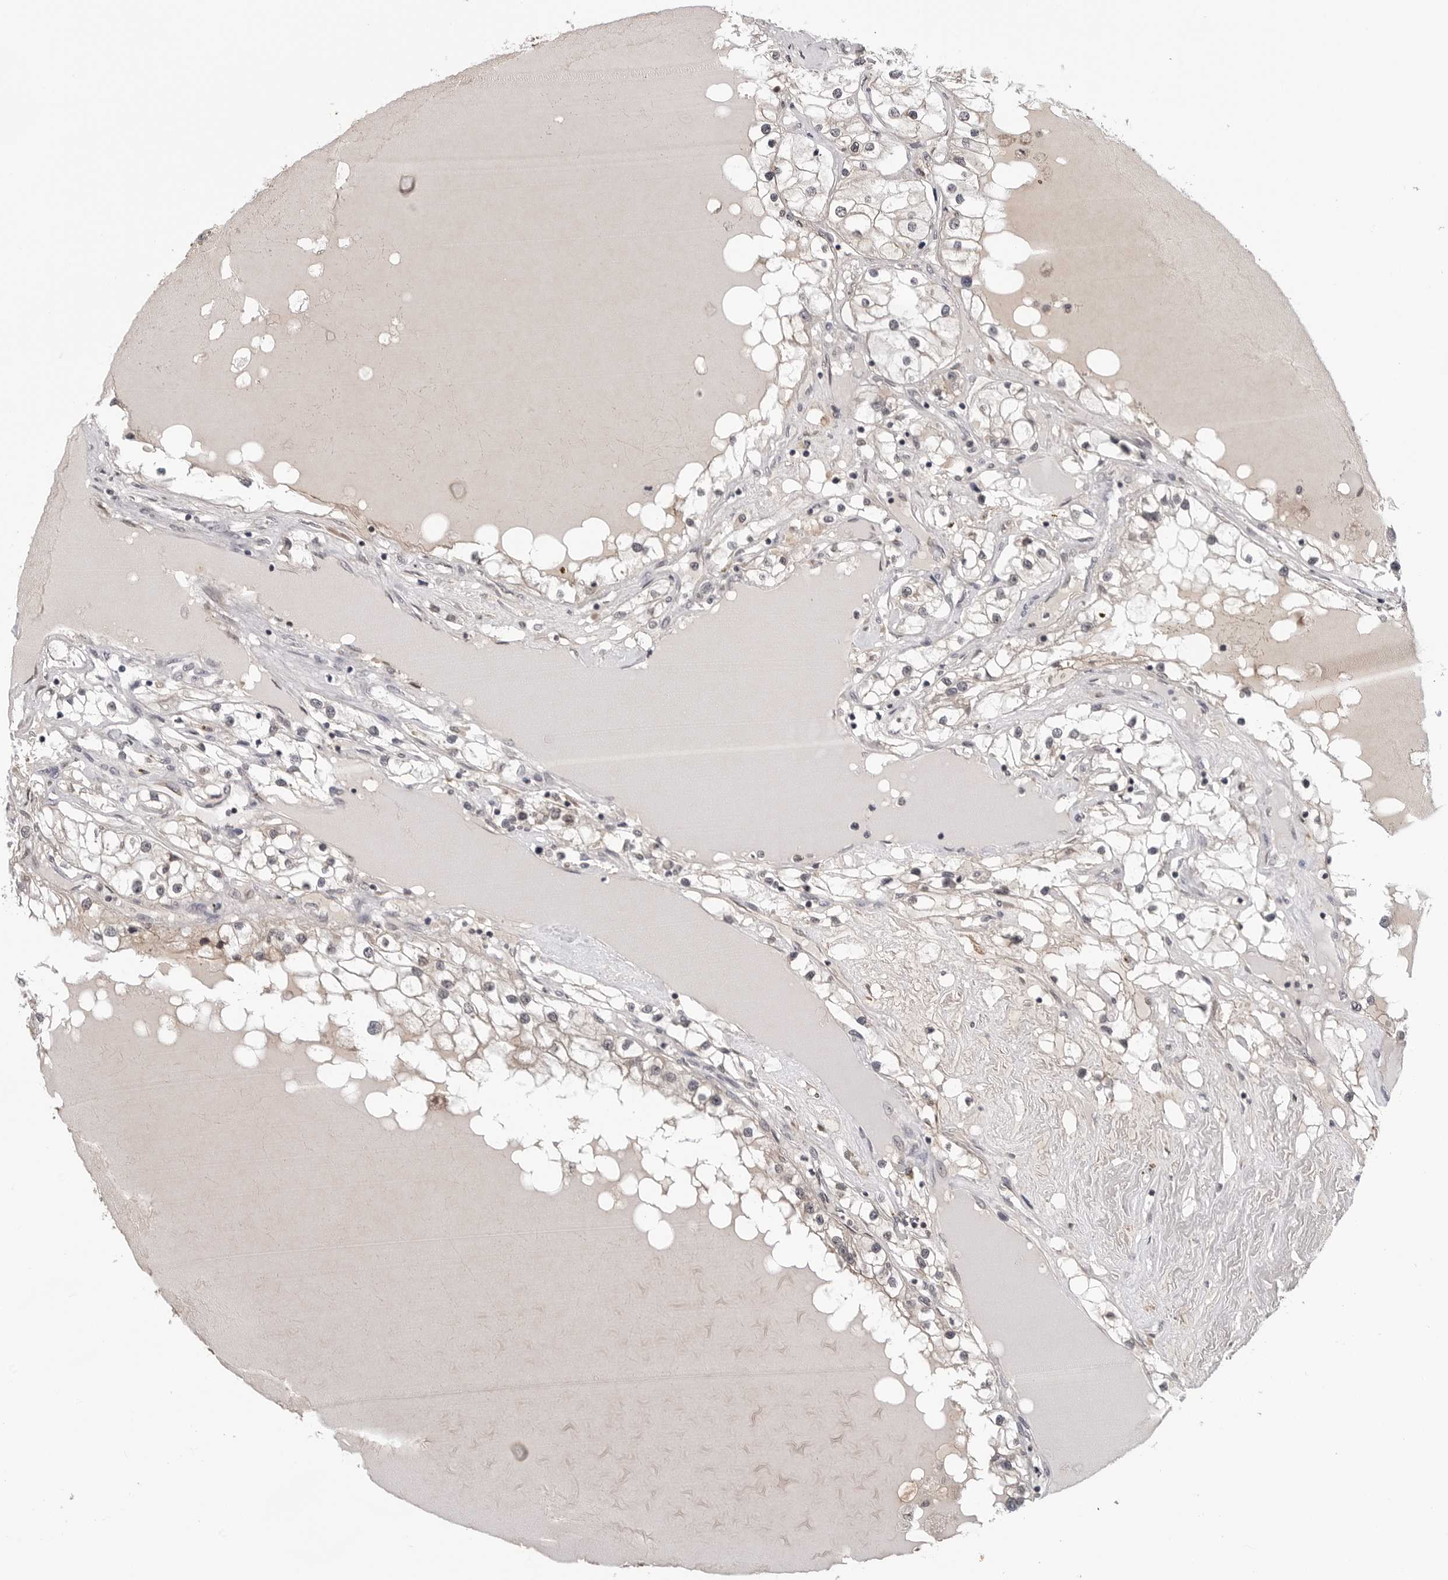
{"staining": {"intensity": "weak", "quantity": "<25%", "location": "cytoplasmic/membranous"}, "tissue": "renal cancer", "cell_type": "Tumor cells", "image_type": "cancer", "snomed": [{"axis": "morphology", "description": "Adenocarcinoma, NOS"}, {"axis": "topography", "description": "Kidney"}], "caption": "Immunohistochemical staining of adenocarcinoma (renal) shows no significant expression in tumor cells.", "gene": "CDK20", "patient": {"sex": "male", "age": 68}}